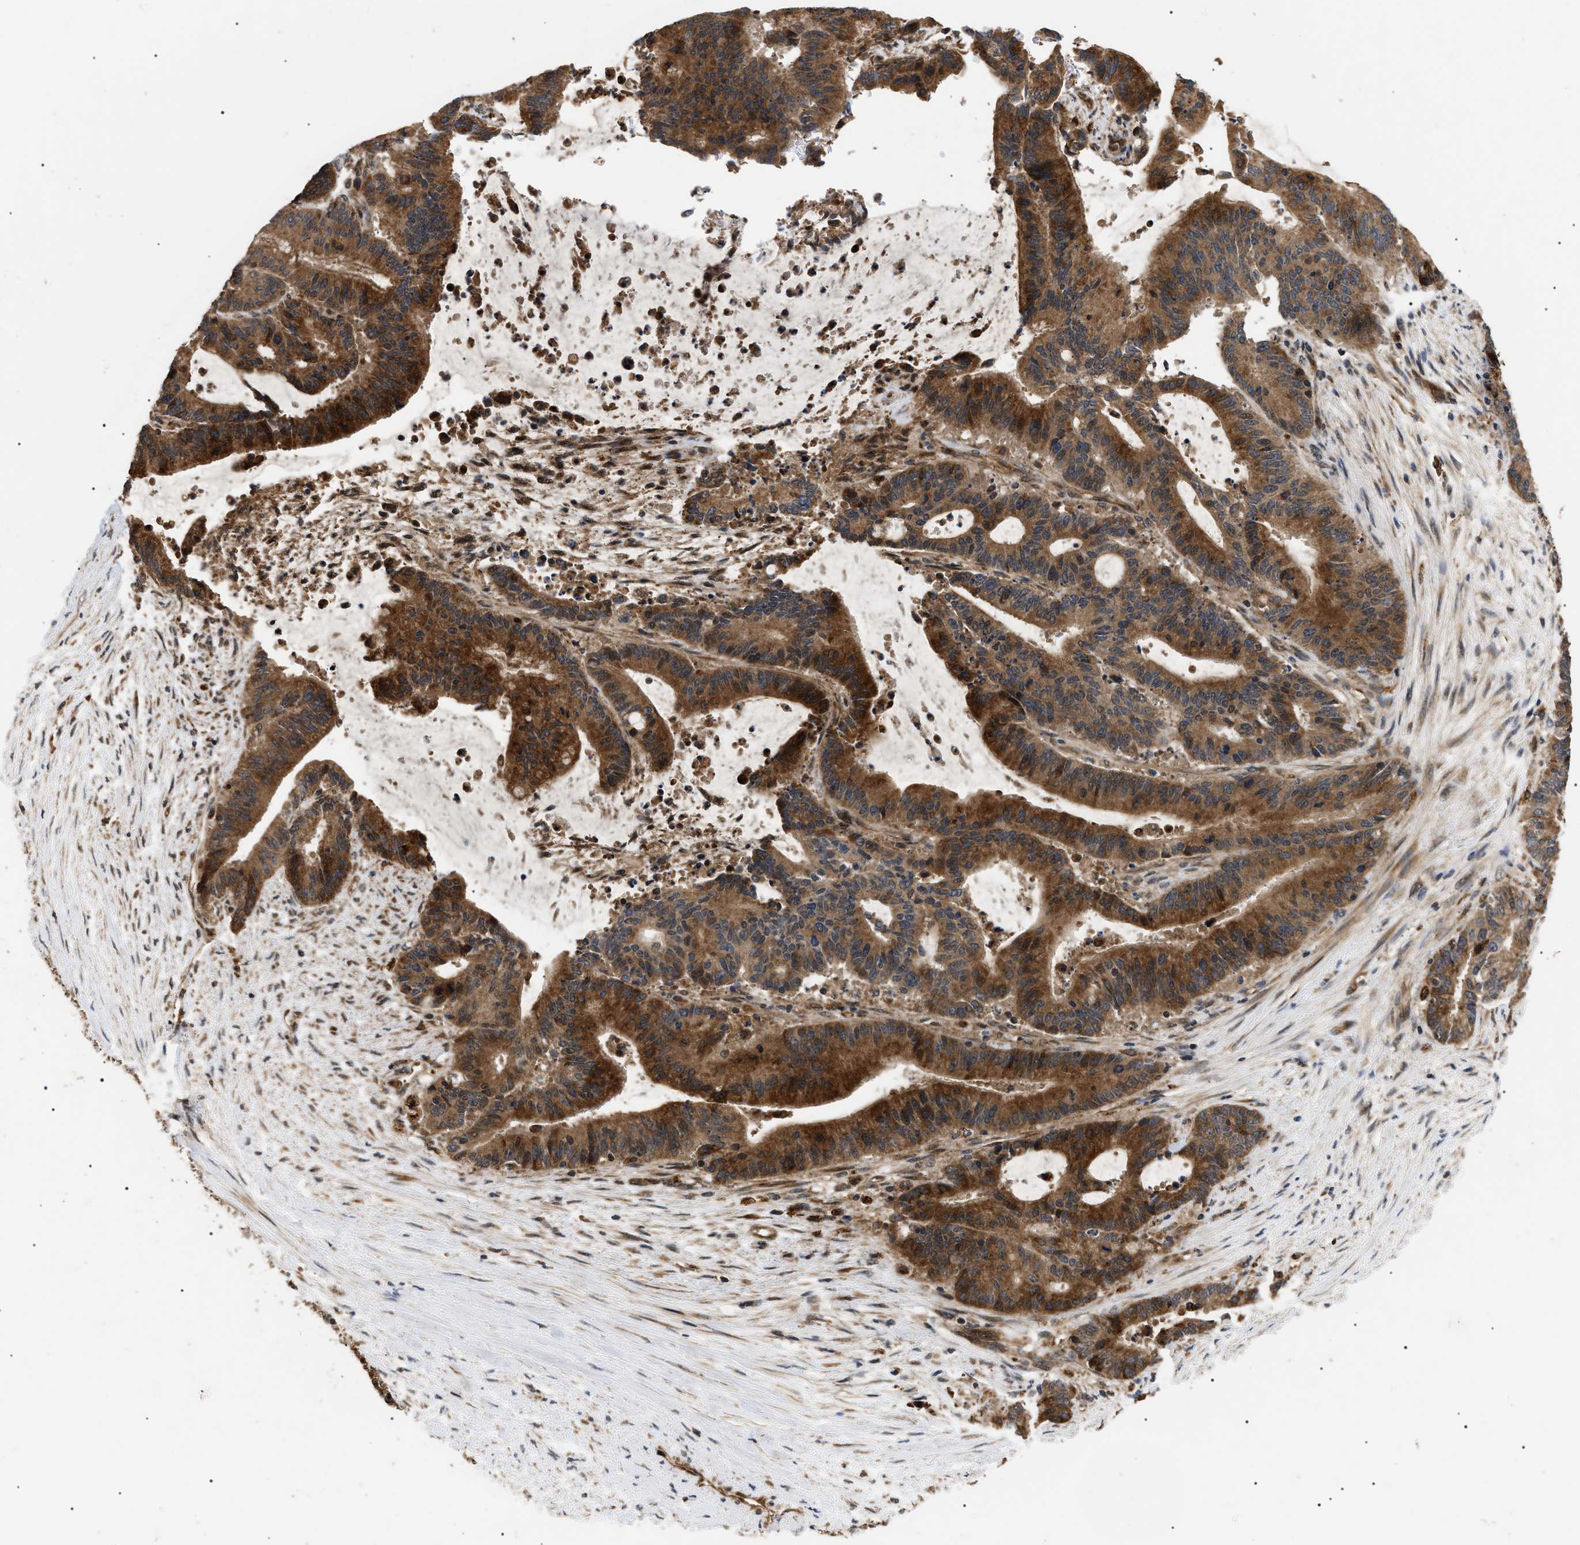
{"staining": {"intensity": "strong", "quantity": ">75%", "location": "cytoplasmic/membranous,nuclear"}, "tissue": "liver cancer", "cell_type": "Tumor cells", "image_type": "cancer", "snomed": [{"axis": "morphology", "description": "Cholangiocarcinoma"}, {"axis": "topography", "description": "Liver"}], "caption": "A high amount of strong cytoplasmic/membranous and nuclear positivity is appreciated in about >75% of tumor cells in liver cholangiocarcinoma tissue. The staining was performed using DAB (3,3'-diaminobenzidine) to visualize the protein expression in brown, while the nuclei were stained in blue with hematoxylin (Magnification: 20x).", "gene": "ASTL", "patient": {"sex": "female", "age": 73}}